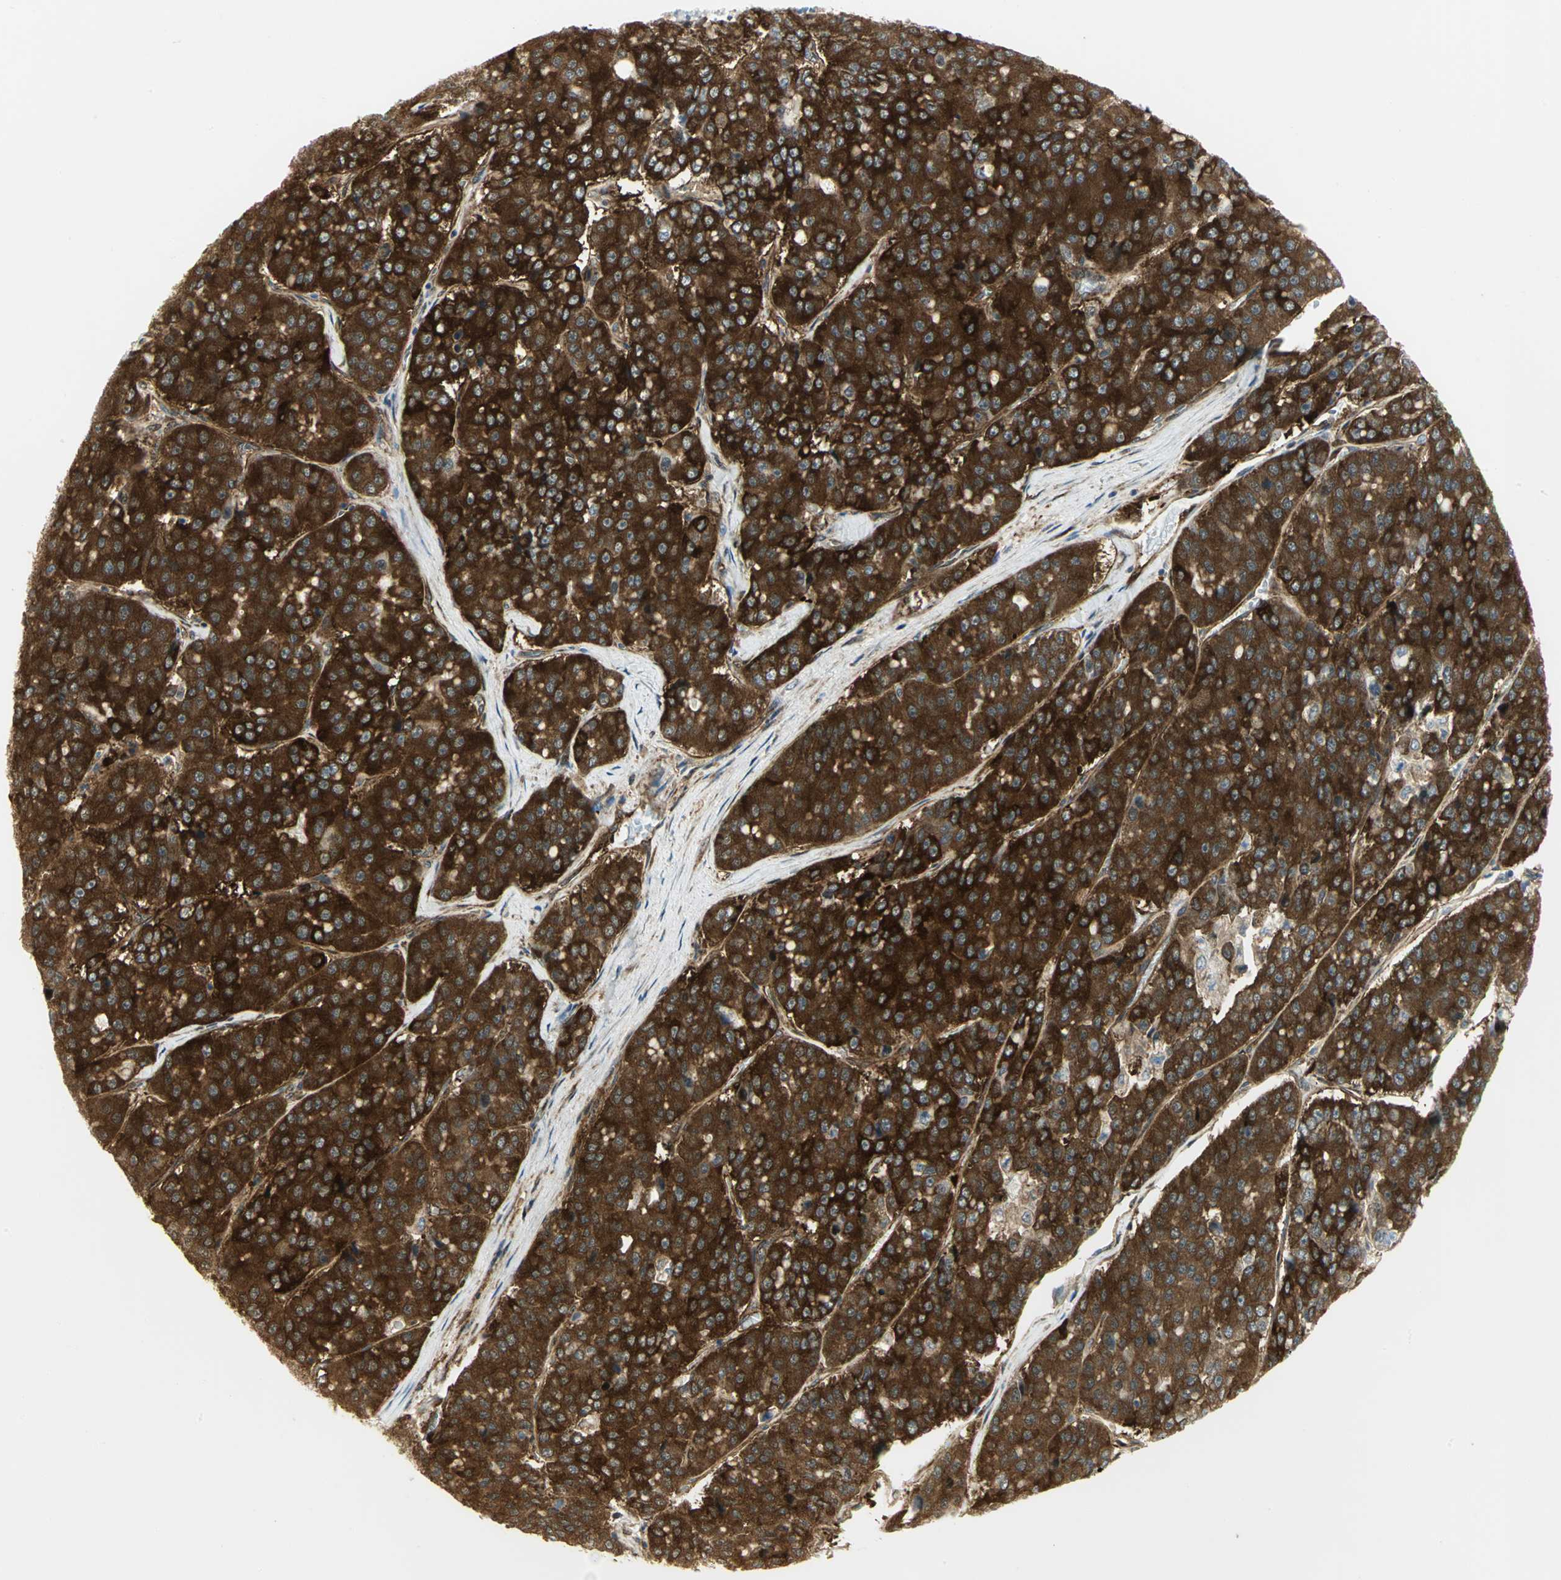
{"staining": {"intensity": "strong", "quantity": ">75%", "location": "cytoplasmic/membranous"}, "tissue": "pancreatic cancer", "cell_type": "Tumor cells", "image_type": "cancer", "snomed": [{"axis": "morphology", "description": "Adenocarcinoma, NOS"}, {"axis": "topography", "description": "Pancreas"}], "caption": "The image reveals staining of adenocarcinoma (pancreatic), revealing strong cytoplasmic/membranous protein positivity (brown color) within tumor cells. The protein of interest is shown in brown color, while the nuclei are stained blue.", "gene": "EEA1", "patient": {"sex": "male", "age": 50}}